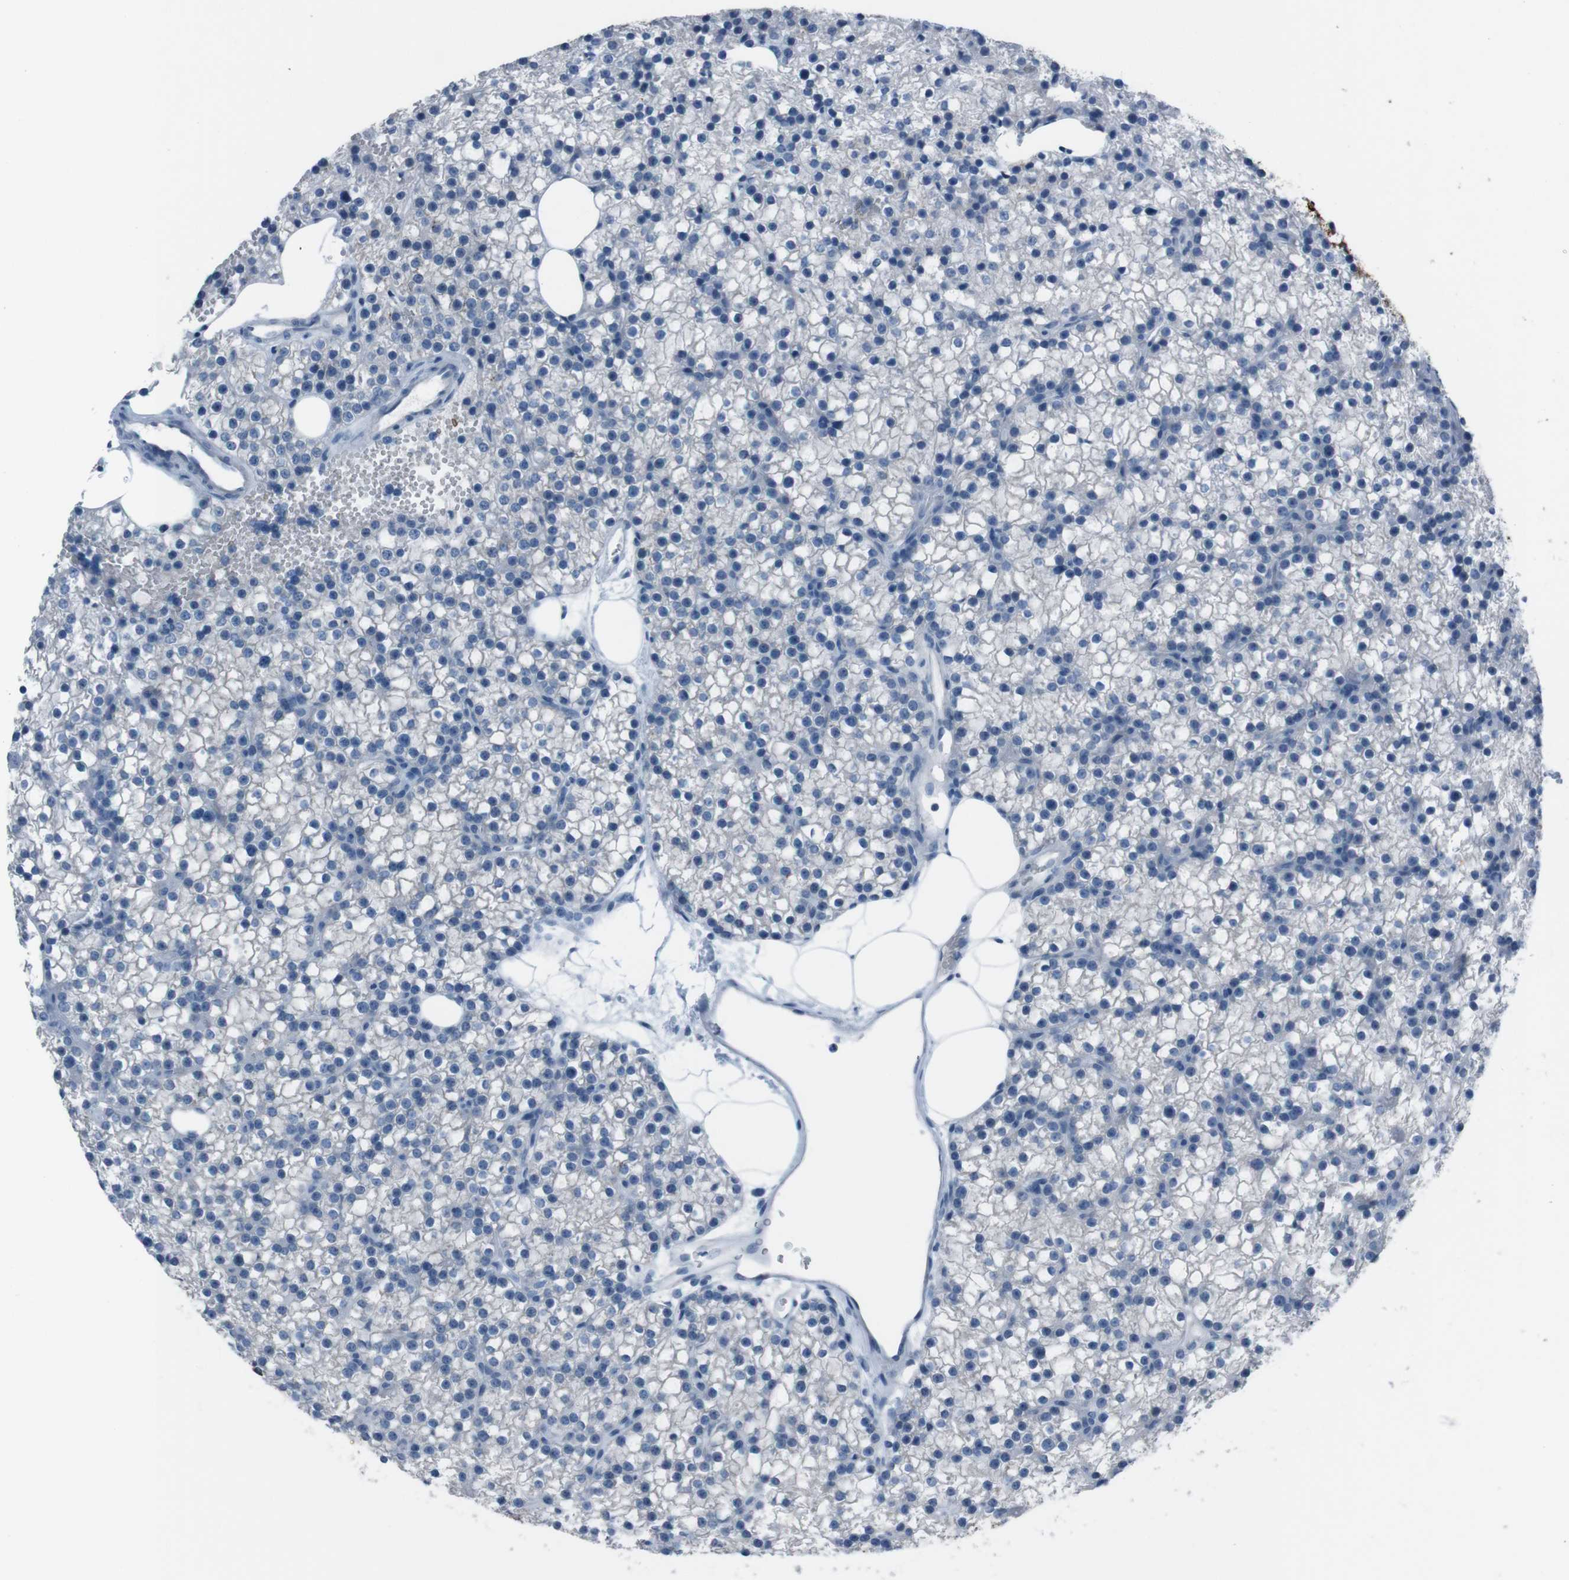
{"staining": {"intensity": "strong", "quantity": "<25%", "location": "cytoplasmic/membranous"}, "tissue": "parathyroid gland", "cell_type": "Glandular cells", "image_type": "normal", "snomed": [{"axis": "morphology", "description": "Normal tissue, NOS"}, {"axis": "morphology", "description": "Adenoma, NOS"}, {"axis": "topography", "description": "Parathyroid gland"}], "caption": "Immunohistochemistry histopathology image of normal parathyroid gland: human parathyroid gland stained using immunohistochemistry reveals medium levels of strong protein expression localized specifically in the cytoplasmic/membranous of glandular cells, appearing as a cytoplasmic/membranous brown color.", "gene": "ST6GAL1", "patient": {"sex": "female", "age": 70}}